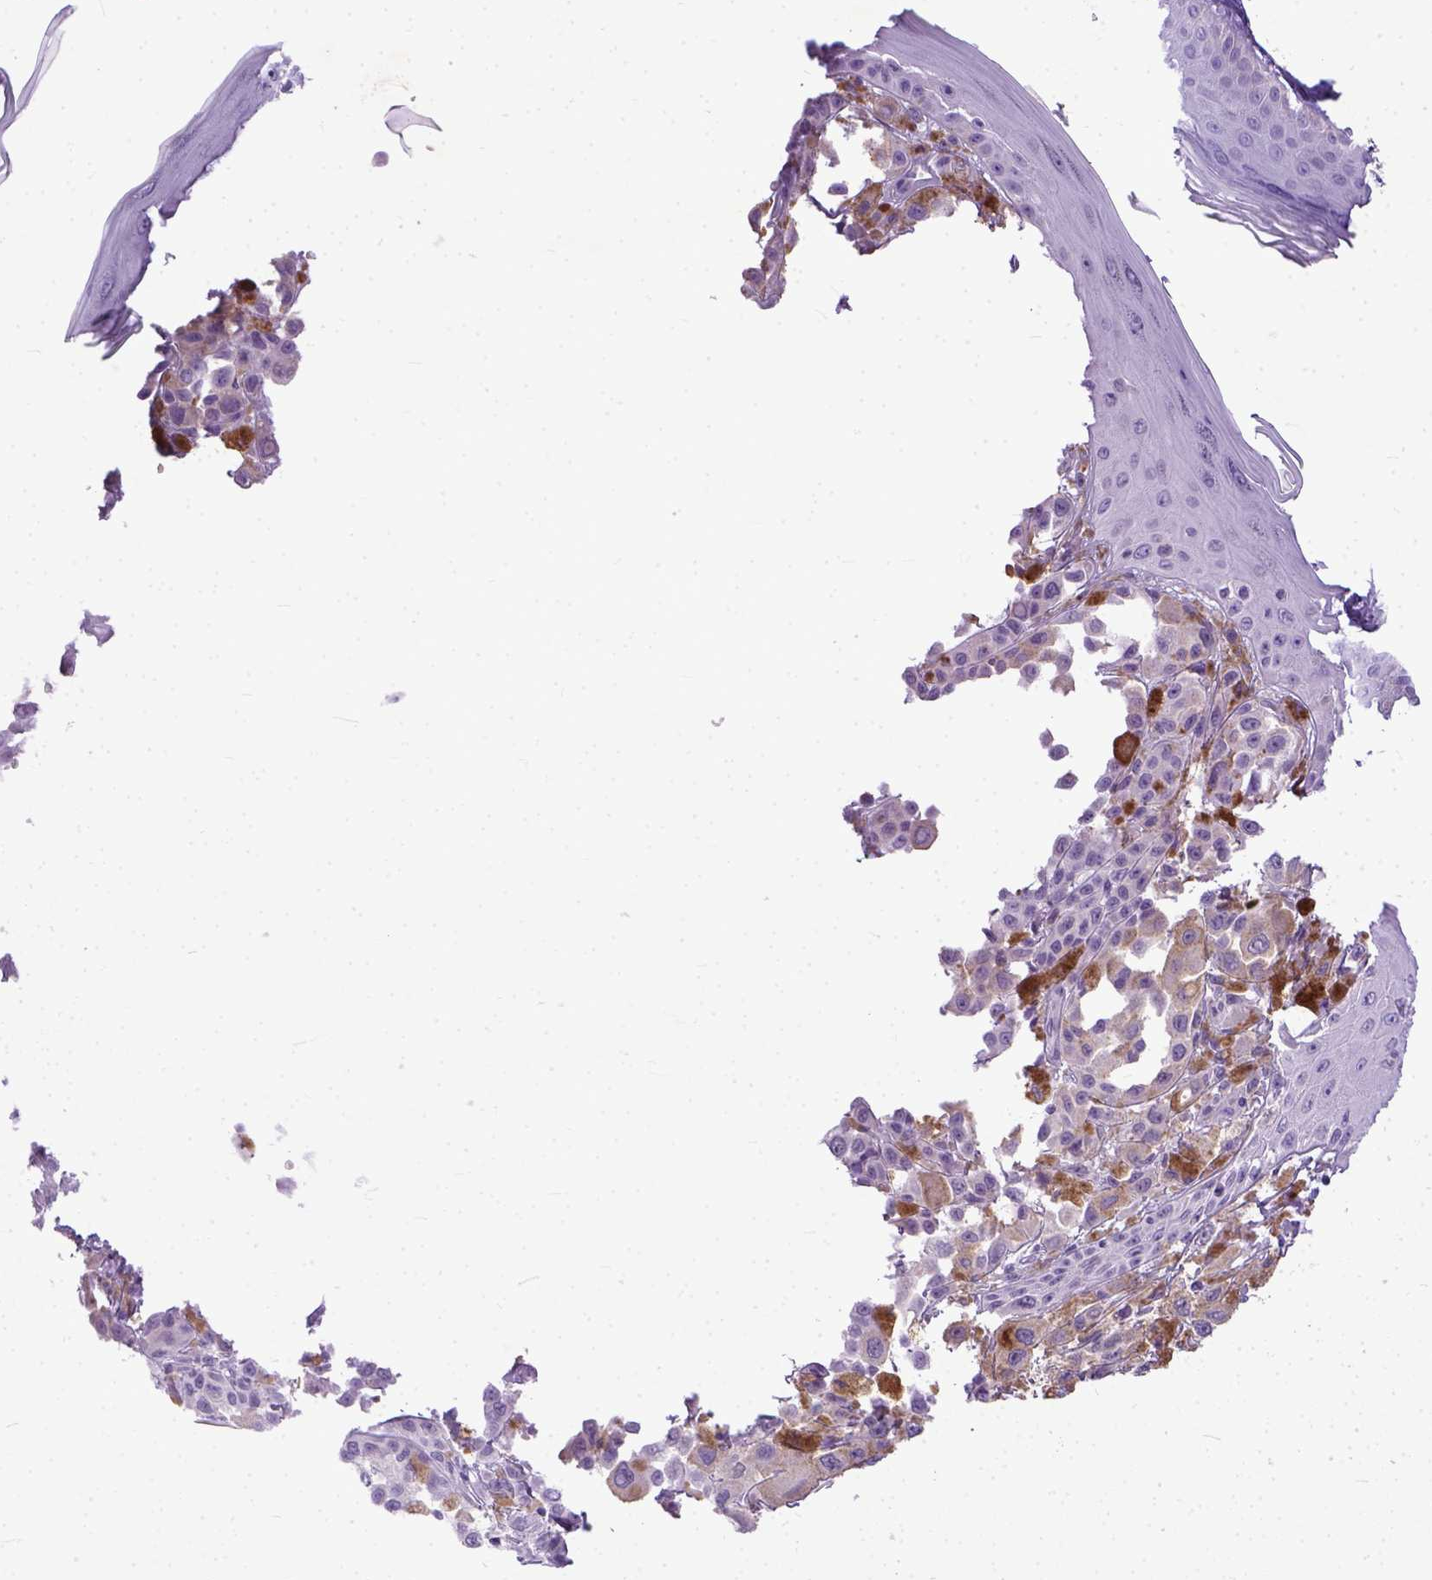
{"staining": {"intensity": "negative", "quantity": "none", "location": "none"}, "tissue": "melanoma", "cell_type": "Tumor cells", "image_type": "cancer", "snomed": [{"axis": "morphology", "description": "Malignant melanoma, NOS"}, {"axis": "topography", "description": "Skin"}], "caption": "An IHC histopathology image of melanoma is shown. There is no staining in tumor cells of melanoma. (DAB IHC visualized using brightfield microscopy, high magnification).", "gene": "PLK5", "patient": {"sex": "male", "age": 67}}